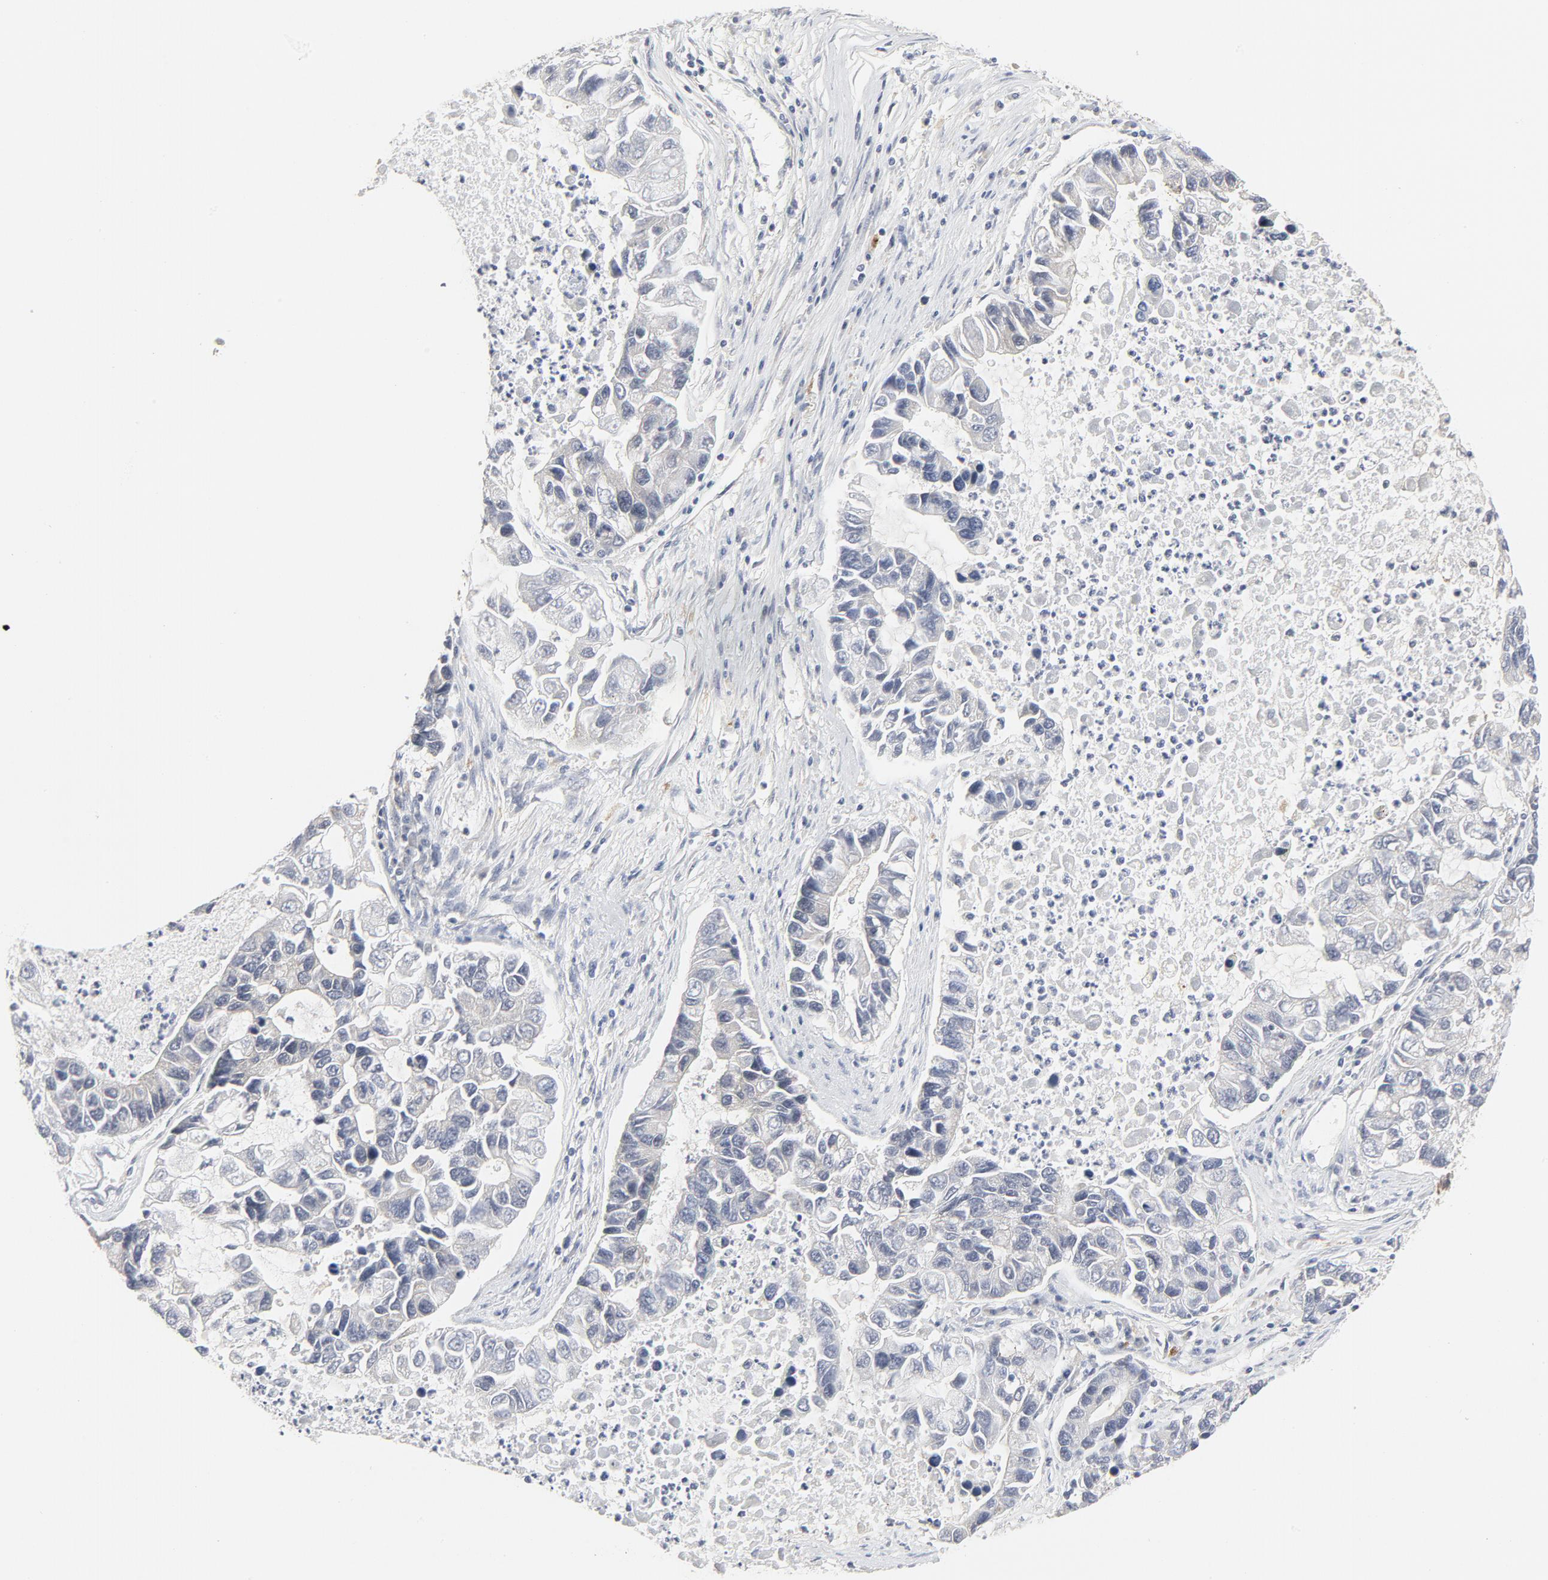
{"staining": {"intensity": "negative", "quantity": "none", "location": "none"}, "tissue": "lung cancer", "cell_type": "Tumor cells", "image_type": "cancer", "snomed": [{"axis": "morphology", "description": "Adenocarcinoma, NOS"}, {"axis": "topography", "description": "Lung"}], "caption": "Adenocarcinoma (lung) was stained to show a protein in brown. There is no significant positivity in tumor cells.", "gene": "MAP2K7", "patient": {"sex": "female", "age": 51}}